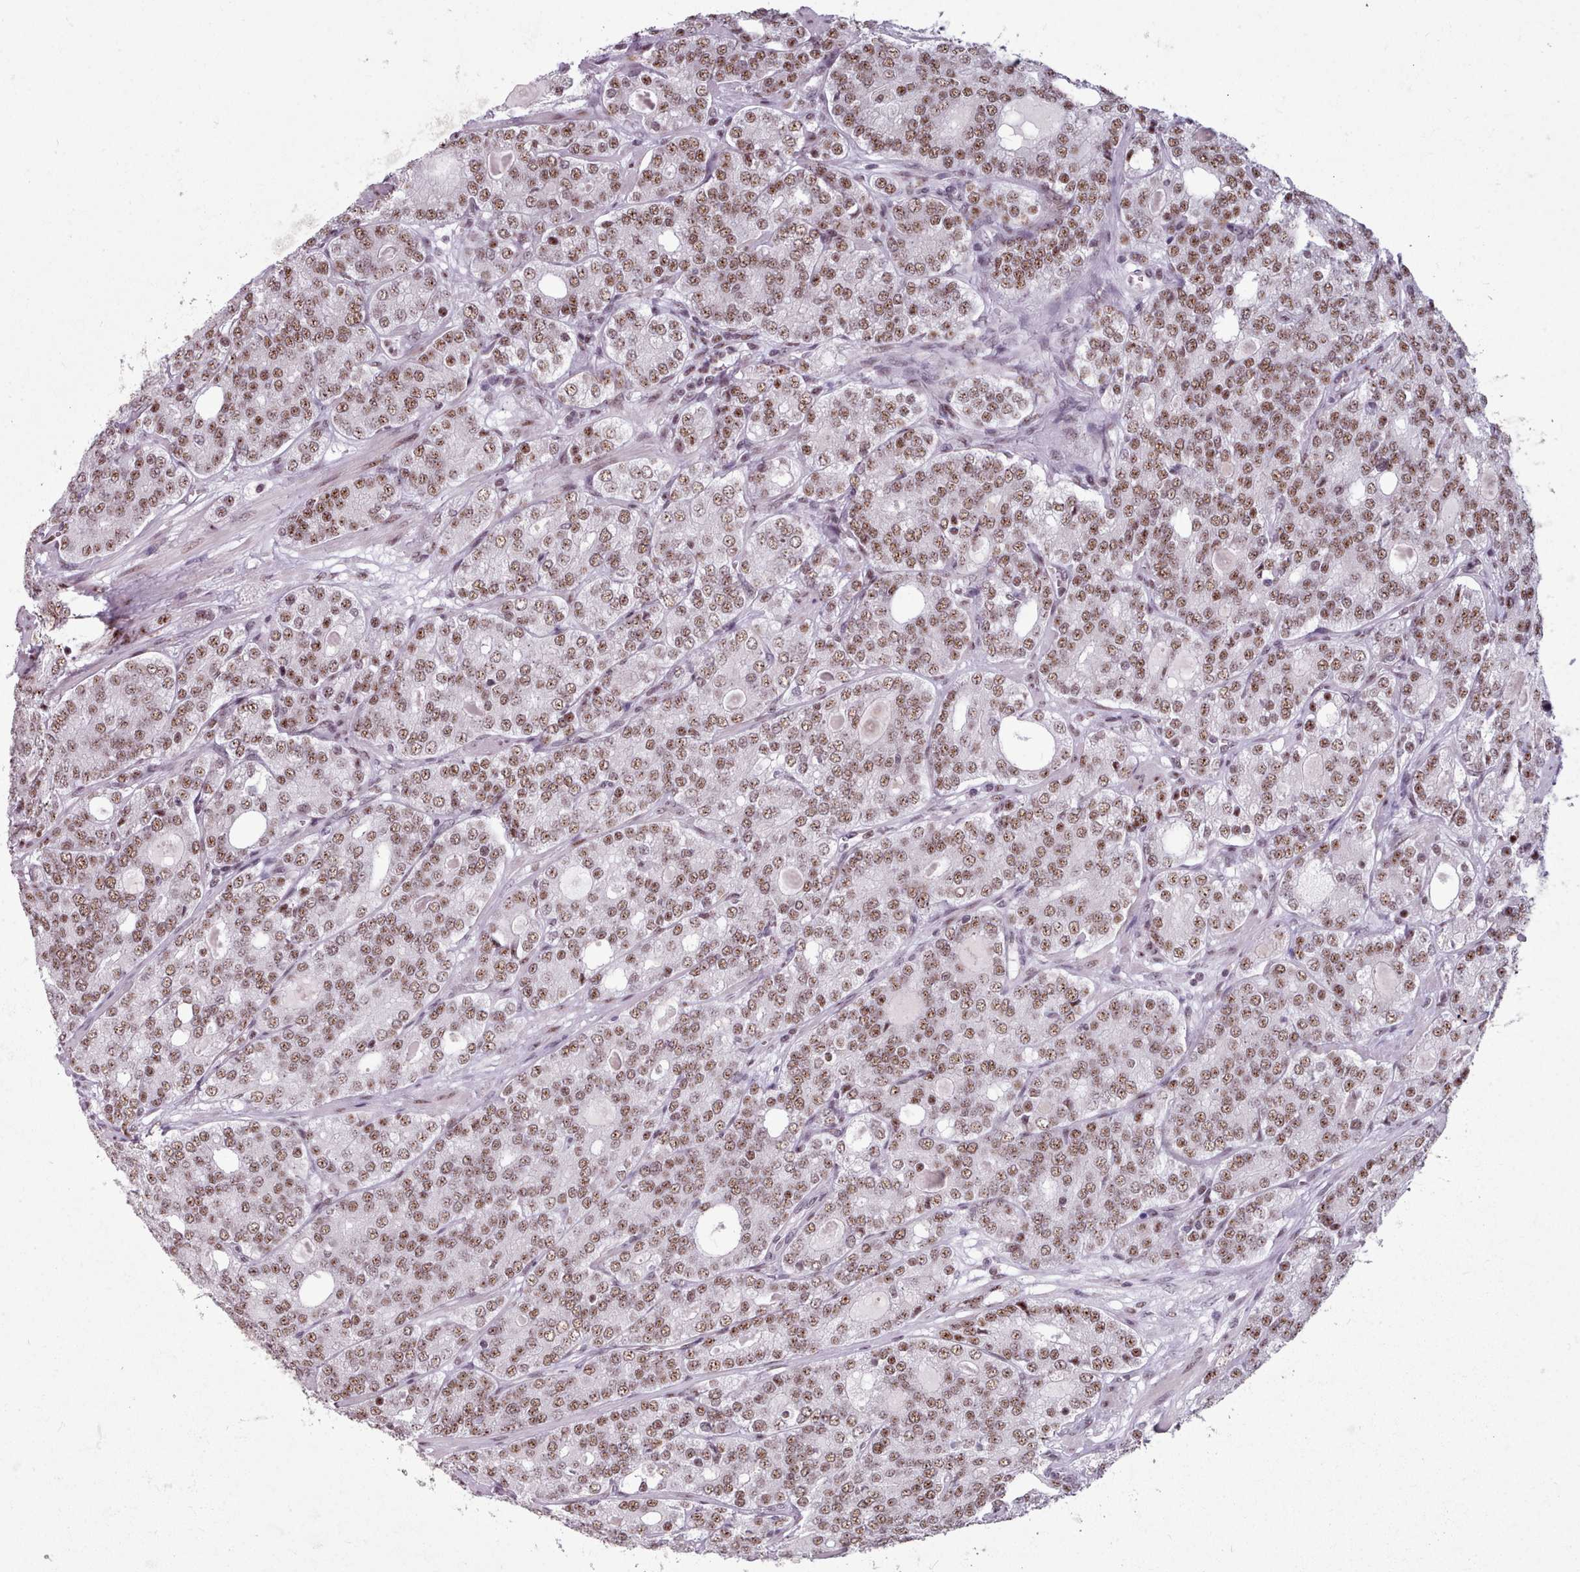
{"staining": {"intensity": "moderate", "quantity": ">75%", "location": "nuclear"}, "tissue": "prostate cancer", "cell_type": "Tumor cells", "image_type": "cancer", "snomed": [{"axis": "morphology", "description": "Adenocarcinoma, High grade"}, {"axis": "topography", "description": "Prostate"}], "caption": "An immunohistochemistry photomicrograph of neoplastic tissue is shown. Protein staining in brown shows moderate nuclear positivity in adenocarcinoma (high-grade) (prostate) within tumor cells.", "gene": "SRRM1", "patient": {"sex": "male", "age": 64}}